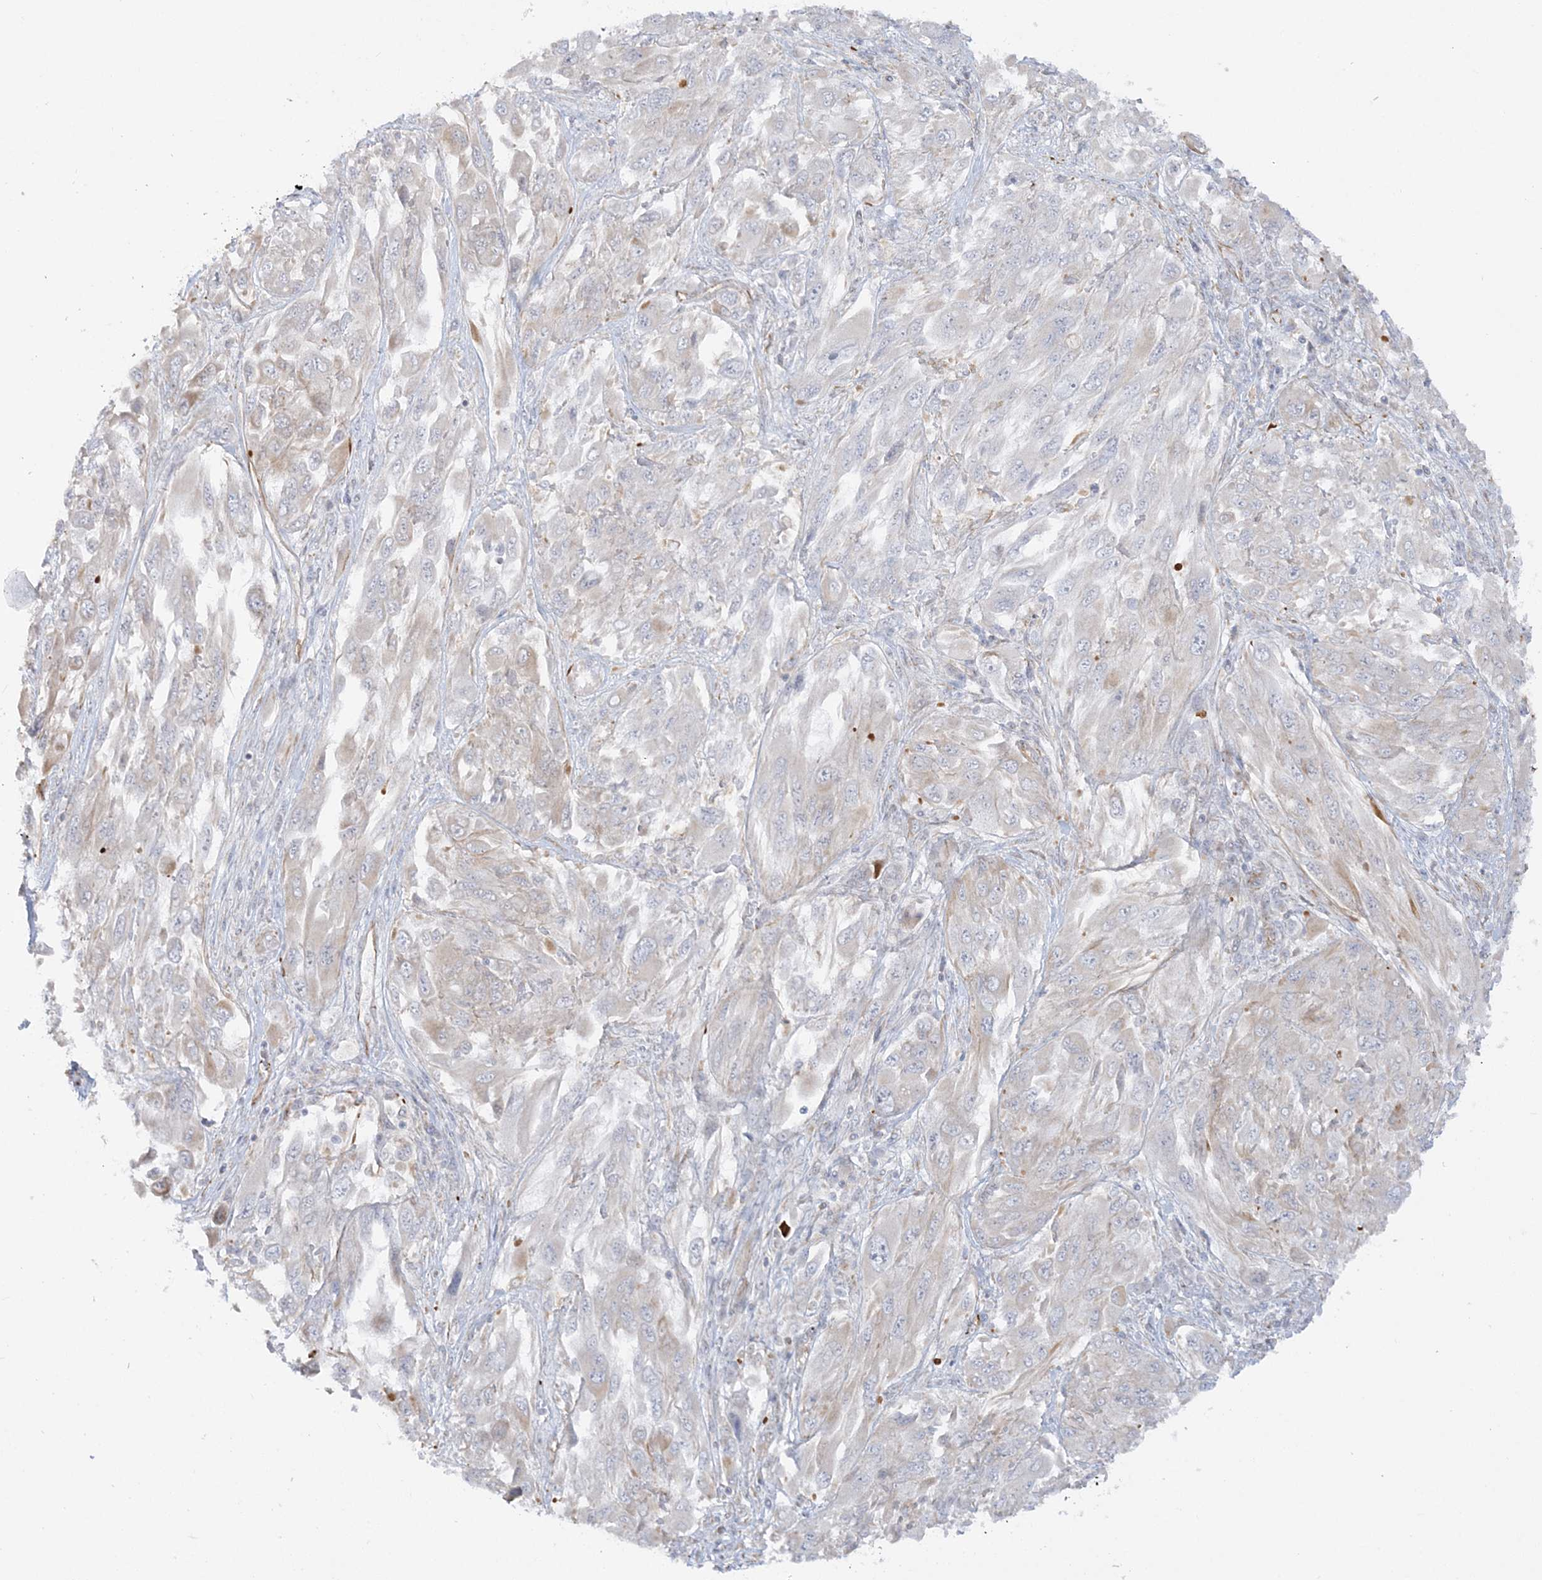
{"staining": {"intensity": "weak", "quantity": "<25%", "location": "cytoplasmic/membranous"}, "tissue": "melanoma", "cell_type": "Tumor cells", "image_type": "cancer", "snomed": [{"axis": "morphology", "description": "Malignant melanoma, NOS"}, {"axis": "topography", "description": "Skin"}], "caption": "Malignant melanoma stained for a protein using immunohistochemistry (IHC) demonstrates no positivity tumor cells.", "gene": "SCLT1", "patient": {"sex": "female", "age": 91}}